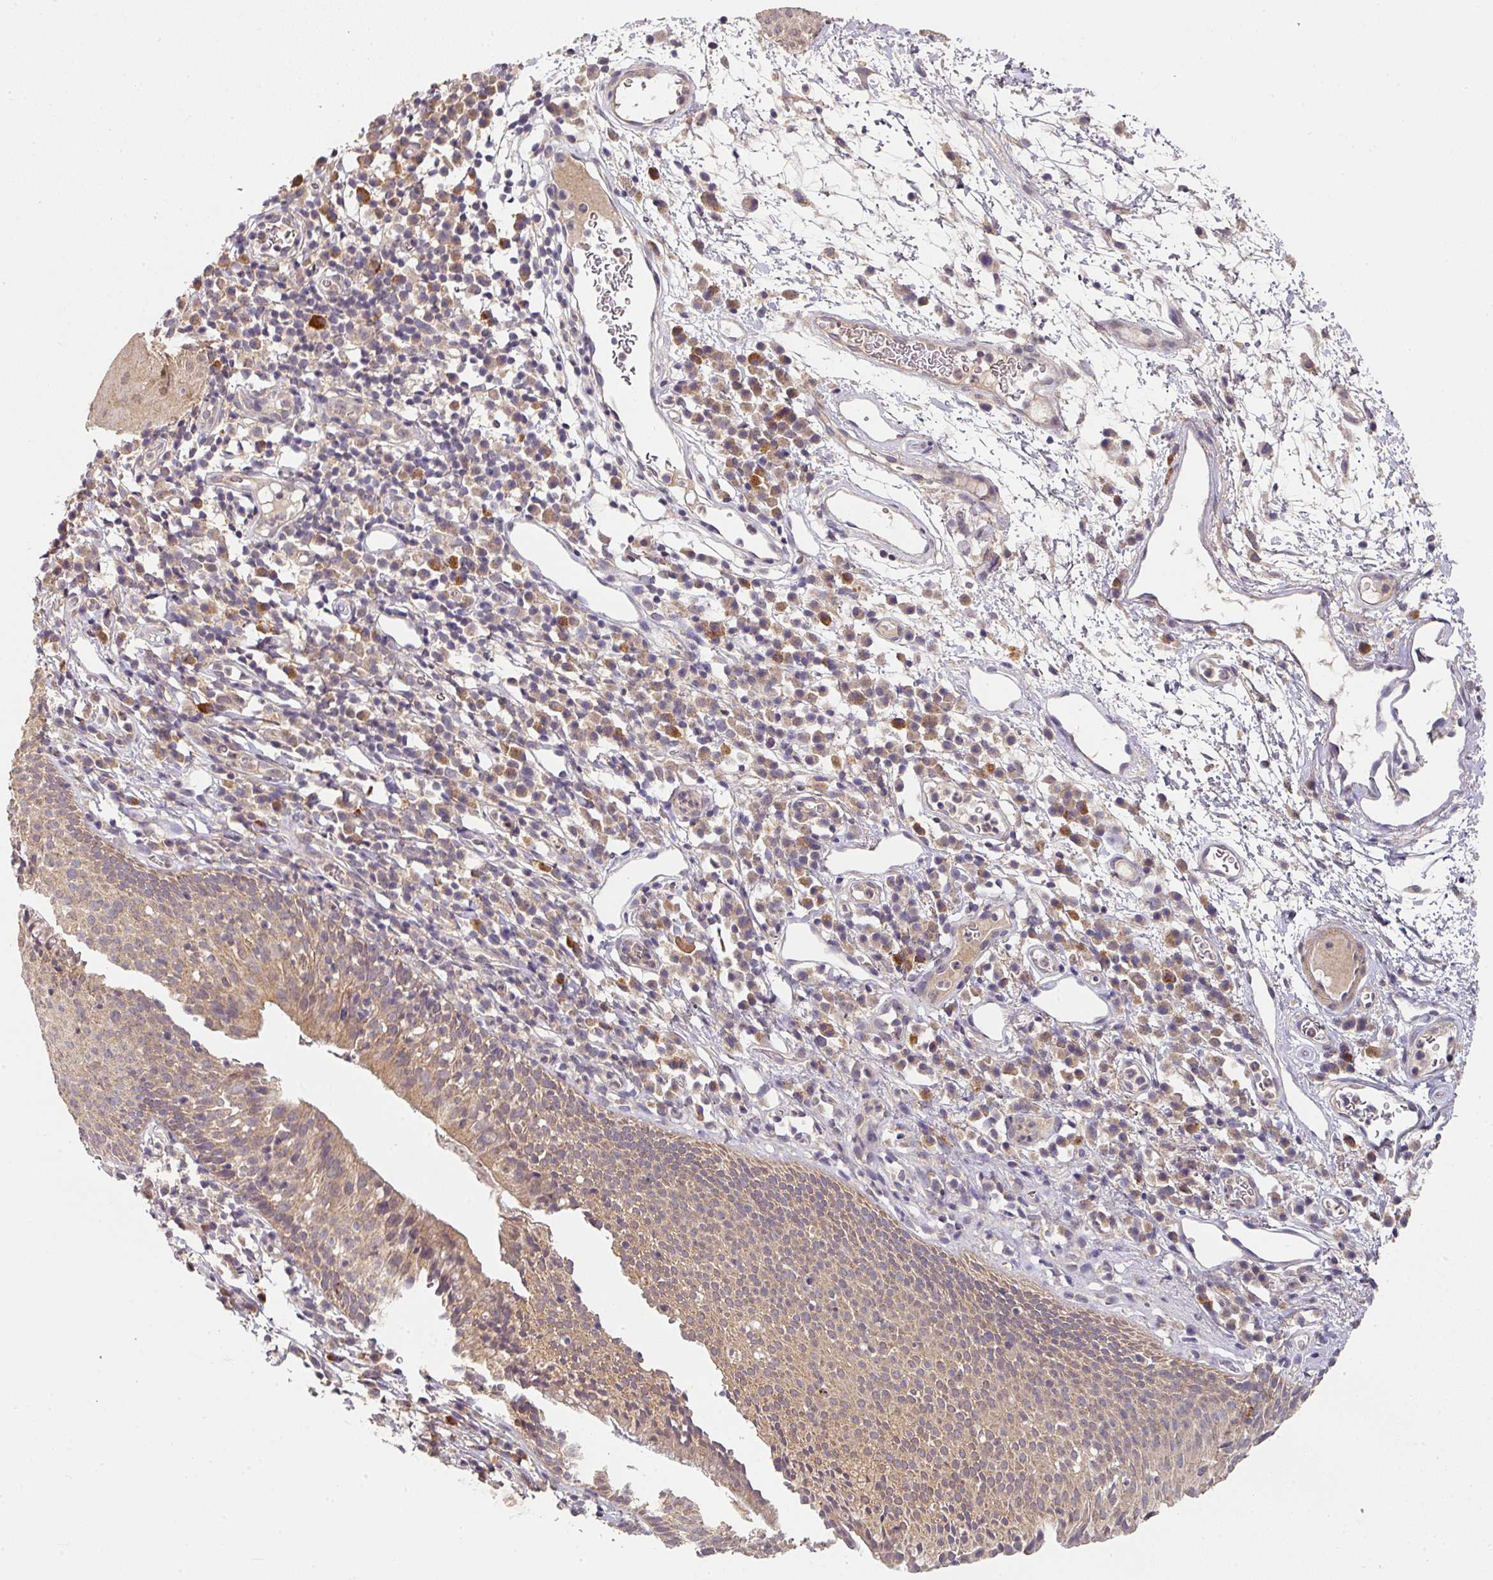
{"staining": {"intensity": "moderate", "quantity": "25%-75%", "location": "cytoplasmic/membranous"}, "tissue": "nasopharynx", "cell_type": "Respiratory epithelial cells", "image_type": "normal", "snomed": [{"axis": "morphology", "description": "Normal tissue, NOS"}, {"axis": "topography", "description": "Lymph node"}, {"axis": "topography", "description": "Cartilage tissue"}, {"axis": "topography", "description": "Nasopharynx"}], "caption": "Unremarkable nasopharynx was stained to show a protein in brown. There is medium levels of moderate cytoplasmic/membranous staining in approximately 25%-75% of respiratory epithelial cells.", "gene": "EXTL3", "patient": {"sex": "male", "age": 63}}